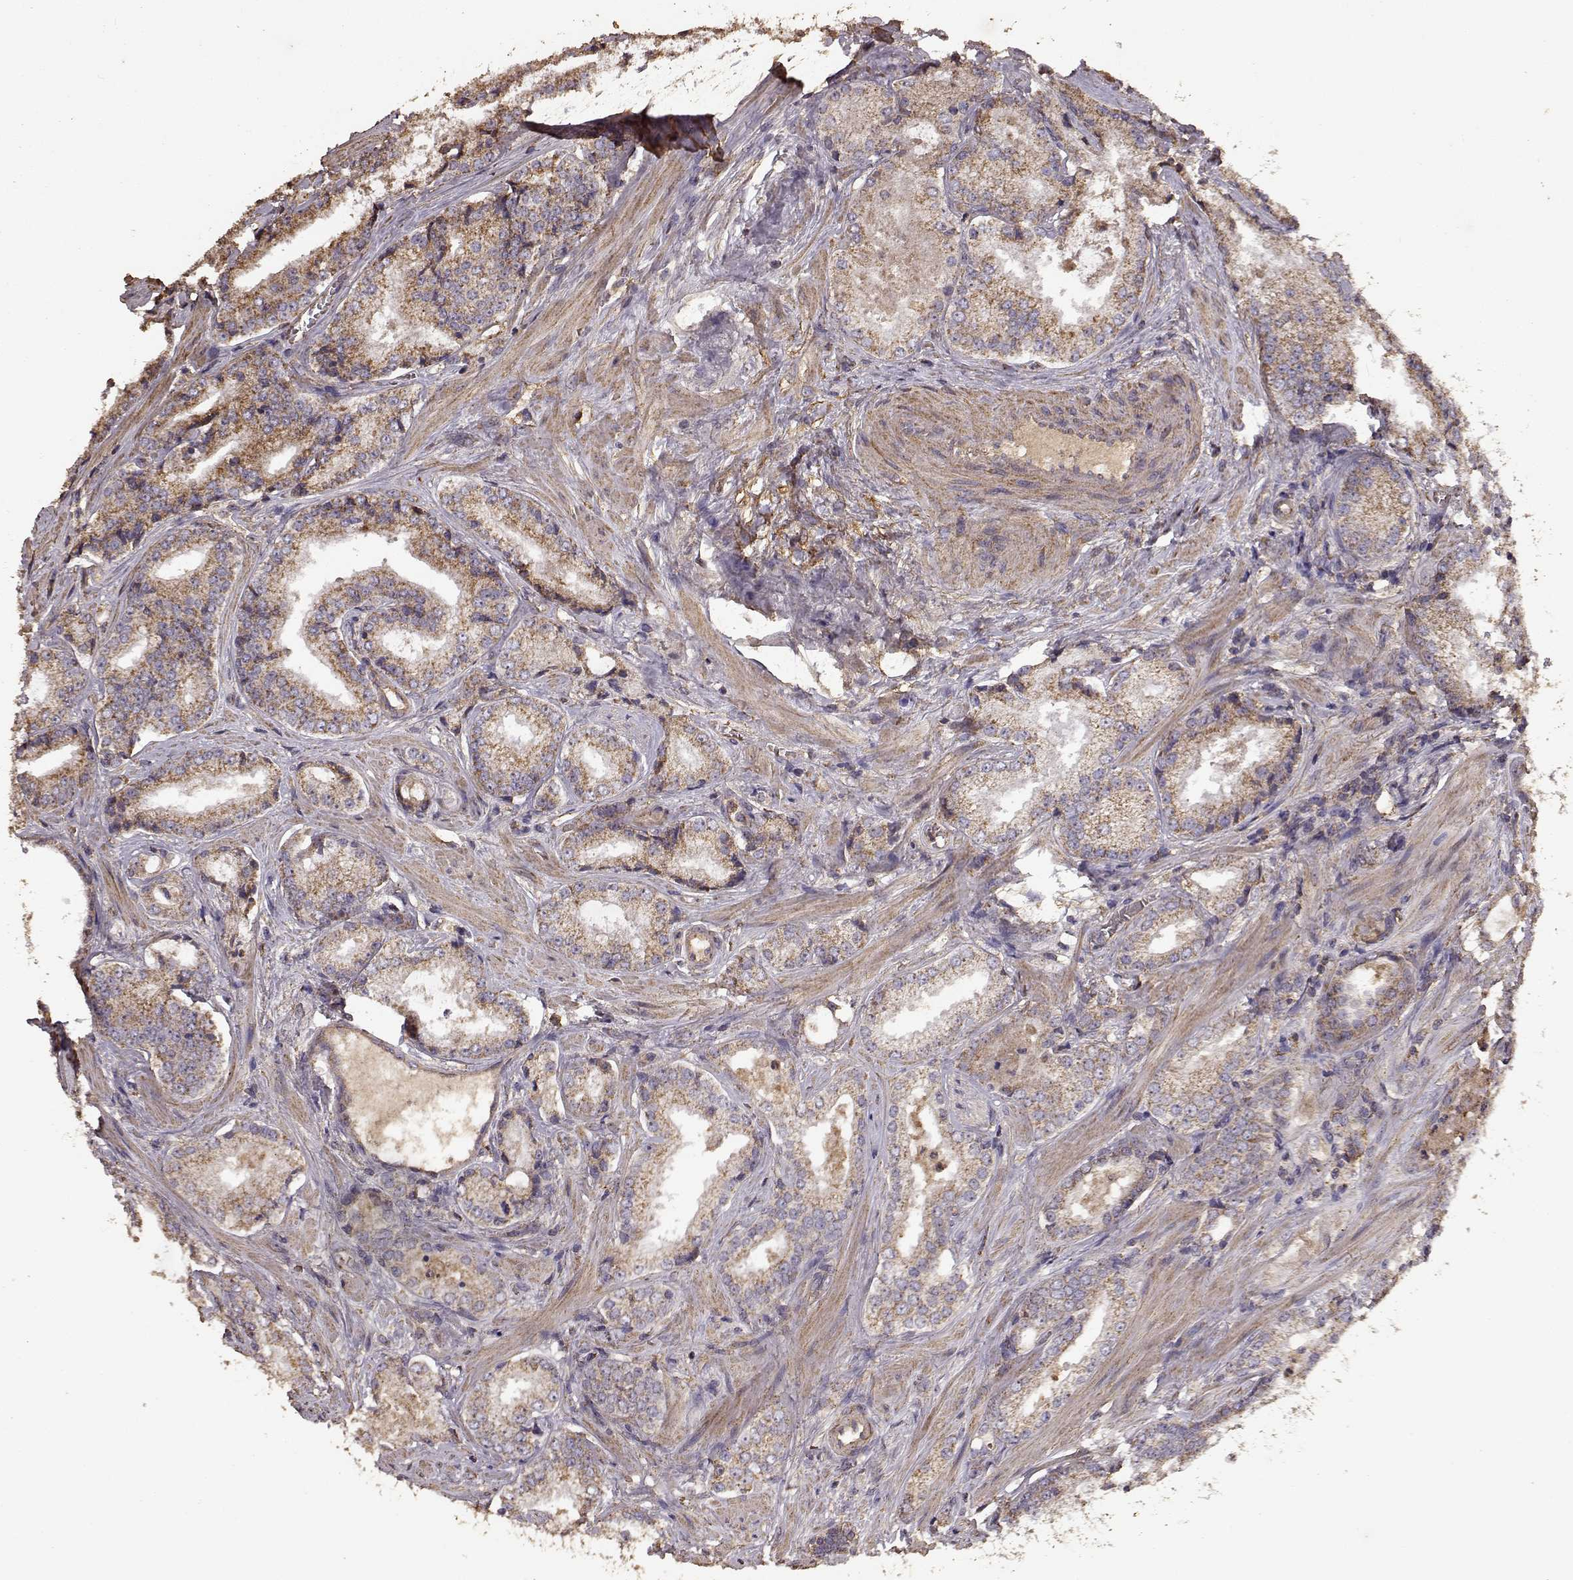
{"staining": {"intensity": "moderate", "quantity": ">75%", "location": "cytoplasmic/membranous"}, "tissue": "prostate cancer", "cell_type": "Tumor cells", "image_type": "cancer", "snomed": [{"axis": "morphology", "description": "Adenocarcinoma, Low grade"}, {"axis": "topography", "description": "Prostate"}], "caption": "Prostate cancer stained for a protein exhibits moderate cytoplasmic/membranous positivity in tumor cells. The staining was performed using DAB, with brown indicating positive protein expression. Nuclei are stained blue with hematoxylin.", "gene": "PTGES2", "patient": {"sex": "male", "age": 56}}